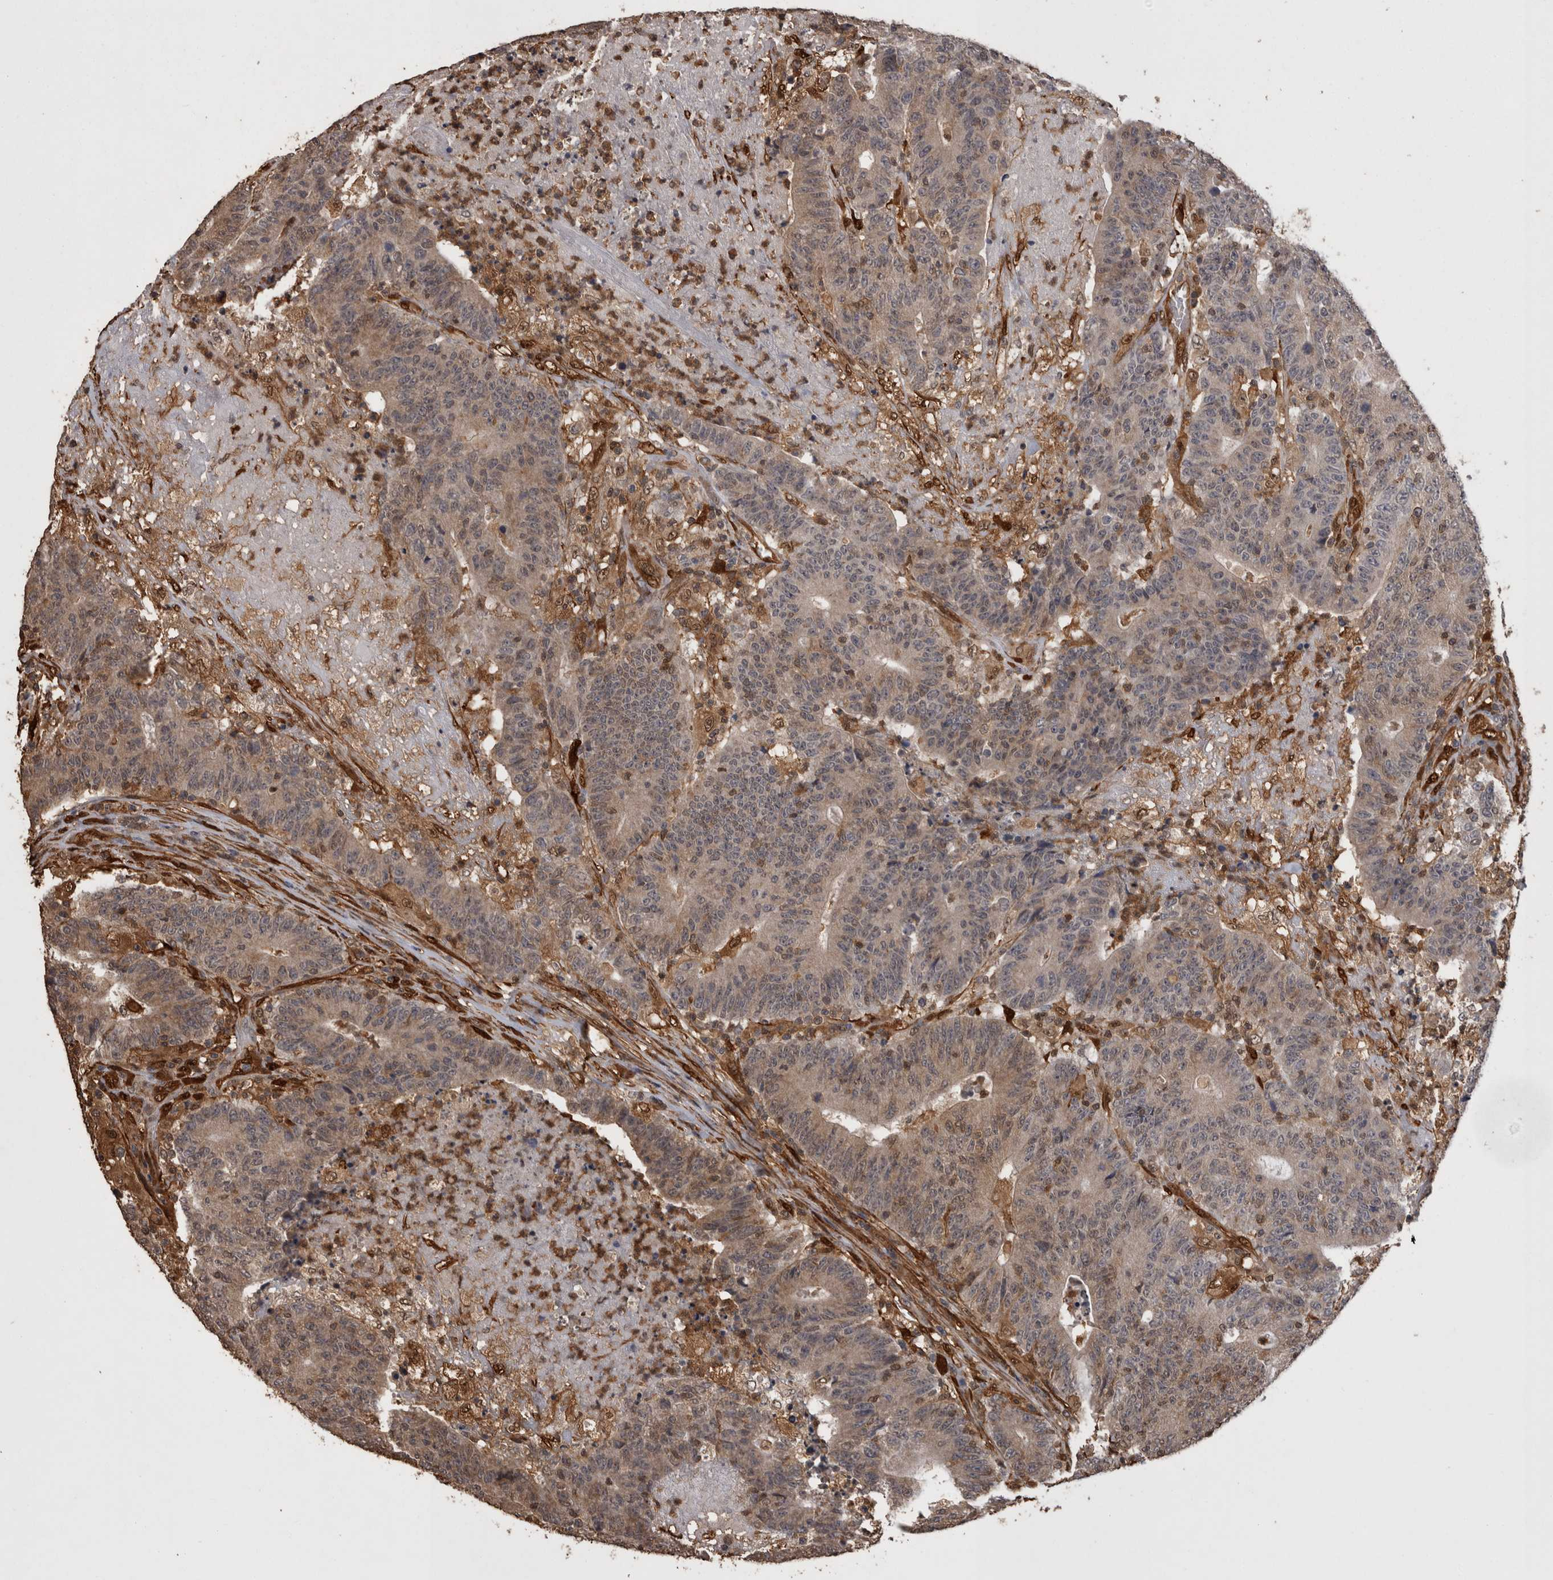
{"staining": {"intensity": "weak", "quantity": "<25%", "location": "cytoplasmic/membranous"}, "tissue": "colorectal cancer", "cell_type": "Tumor cells", "image_type": "cancer", "snomed": [{"axis": "morphology", "description": "Normal tissue, NOS"}, {"axis": "morphology", "description": "Adenocarcinoma, NOS"}, {"axis": "topography", "description": "Colon"}], "caption": "Immunohistochemistry histopathology image of neoplastic tissue: colorectal adenocarcinoma stained with DAB reveals no significant protein expression in tumor cells. Brightfield microscopy of immunohistochemistry (IHC) stained with DAB (3,3'-diaminobenzidine) (brown) and hematoxylin (blue), captured at high magnification.", "gene": "LXN", "patient": {"sex": "female", "age": 75}}